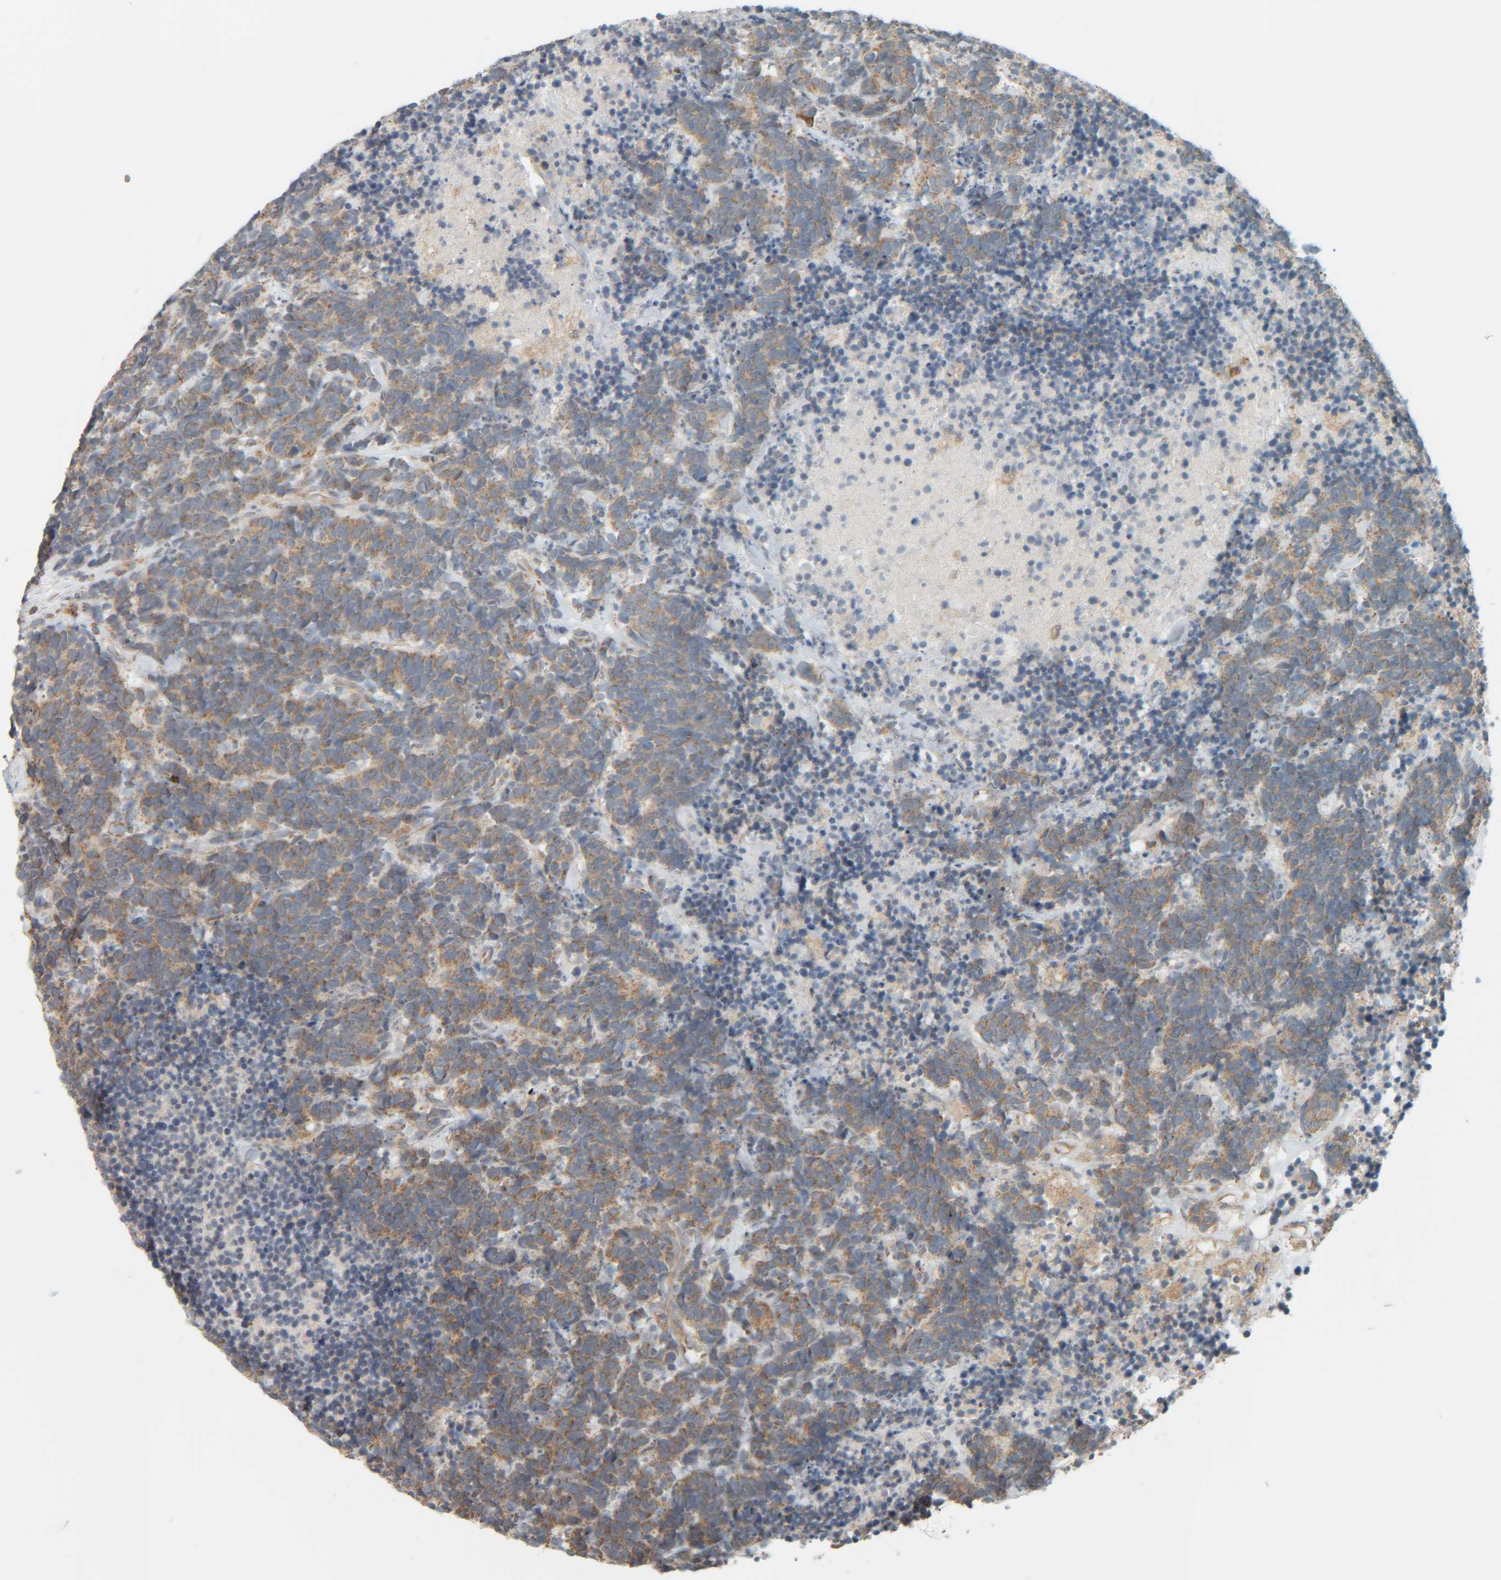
{"staining": {"intensity": "moderate", "quantity": ">75%", "location": "cytoplasmic/membranous"}, "tissue": "carcinoid", "cell_type": "Tumor cells", "image_type": "cancer", "snomed": [{"axis": "morphology", "description": "Carcinoma, NOS"}, {"axis": "morphology", "description": "Carcinoid, malignant, NOS"}, {"axis": "topography", "description": "Urinary bladder"}], "caption": "Carcinoma tissue shows moderate cytoplasmic/membranous expression in about >75% of tumor cells, visualized by immunohistochemistry.", "gene": "CCDC57", "patient": {"sex": "male", "age": 57}}